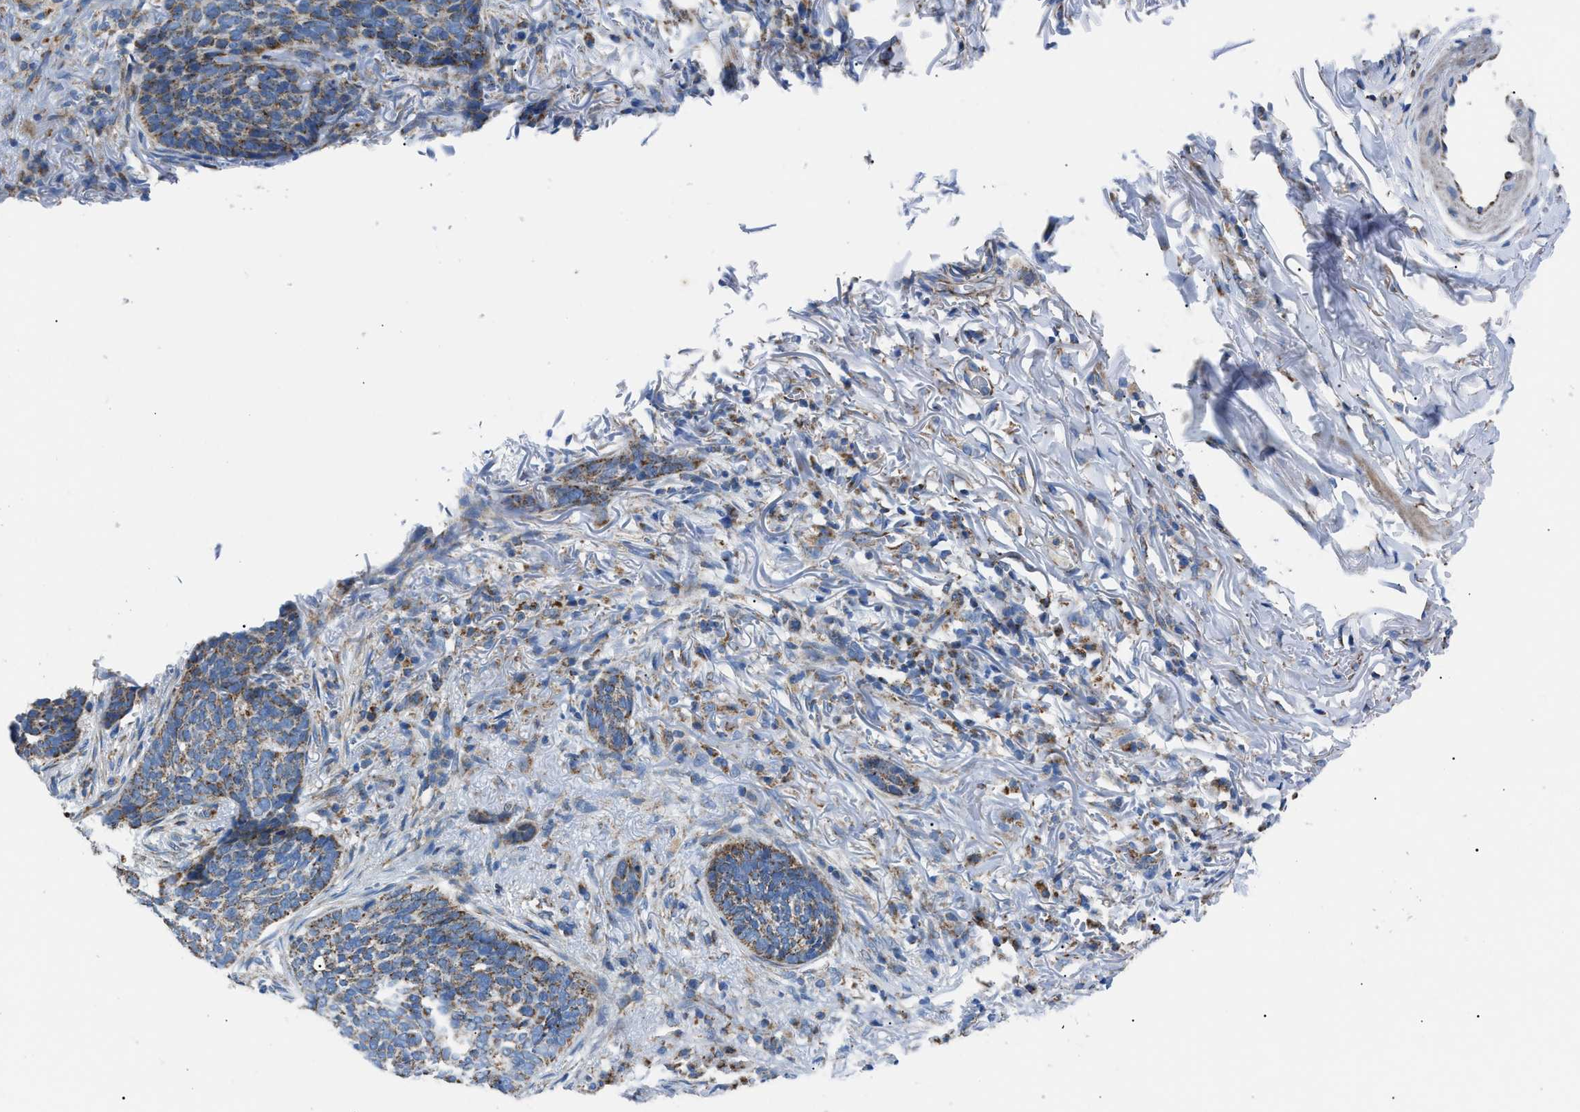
{"staining": {"intensity": "moderate", "quantity": "25%-75%", "location": "cytoplasmic/membranous"}, "tissue": "skin cancer", "cell_type": "Tumor cells", "image_type": "cancer", "snomed": [{"axis": "morphology", "description": "Basal cell carcinoma"}, {"axis": "topography", "description": "Skin"}], "caption": "Moderate cytoplasmic/membranous expression for a protein is present in about 25%-75% of tumor cells of skin basal cell carcinoma using immunohistochemistry (IHC).", "gene": "PHB2", "patient": {"sex": "male", "age": 85}}